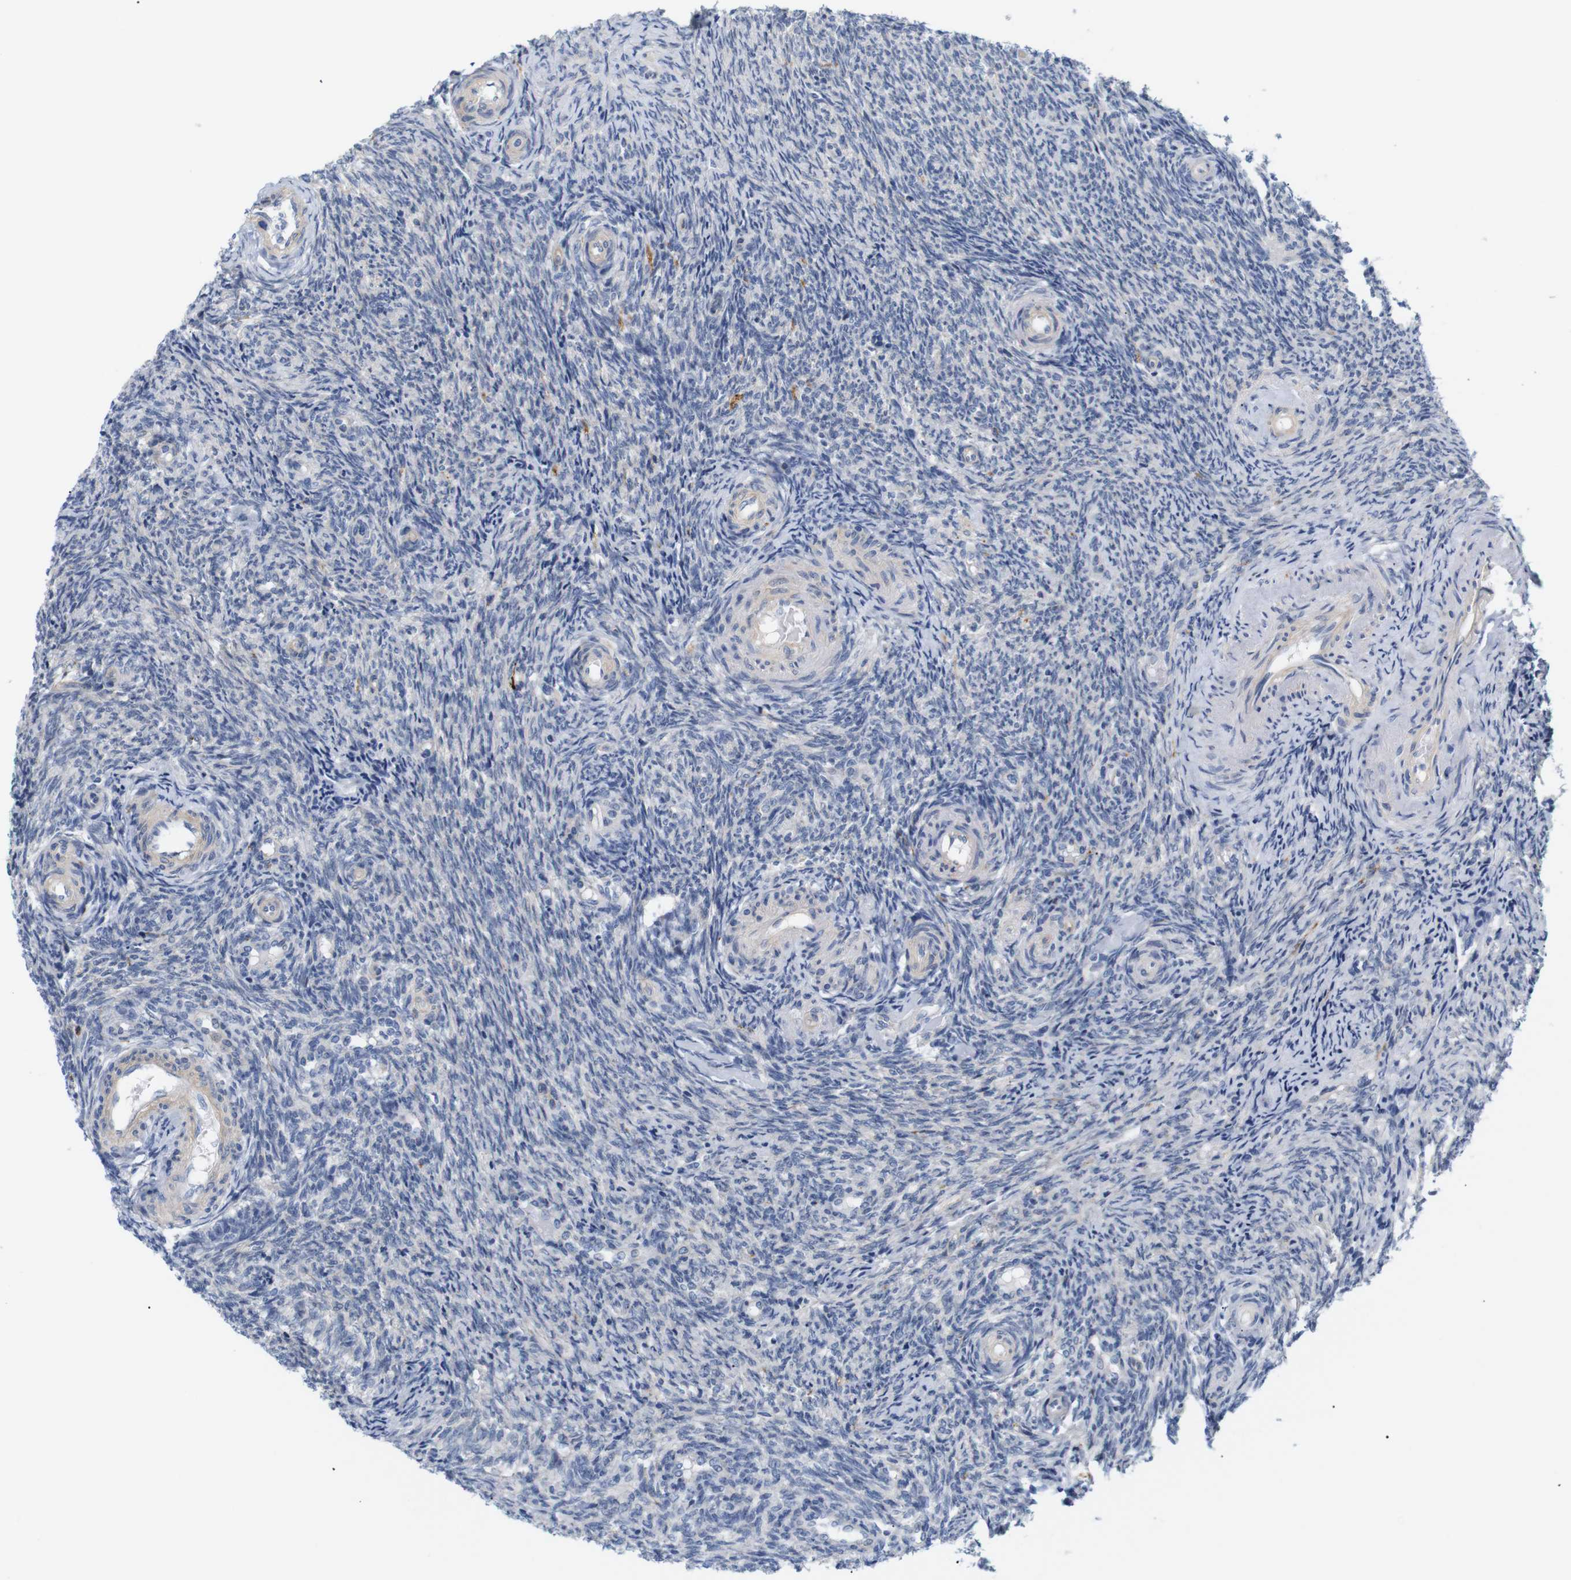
{"staining": {"intensity": "weak", "quantity": "<25%", "location": "cytoplasmic/membranous"}, "tissue": "ovary", "cell_type": "Ovarian stroma cells", "image_type": "normal", "snomed": [{"axis": "morphology", "description": "Normal tissue, NOS"}, {"axis": "topography", "description": "Ovary"}], "caption": "DAB (3,3'-diaminobenzidine) immunohistochemical staining of normal ovary demonstrates no significant expression in ovarian stroma cells.", "gene": "STMN3", "patient": {"sex": "female", "age": 41}}